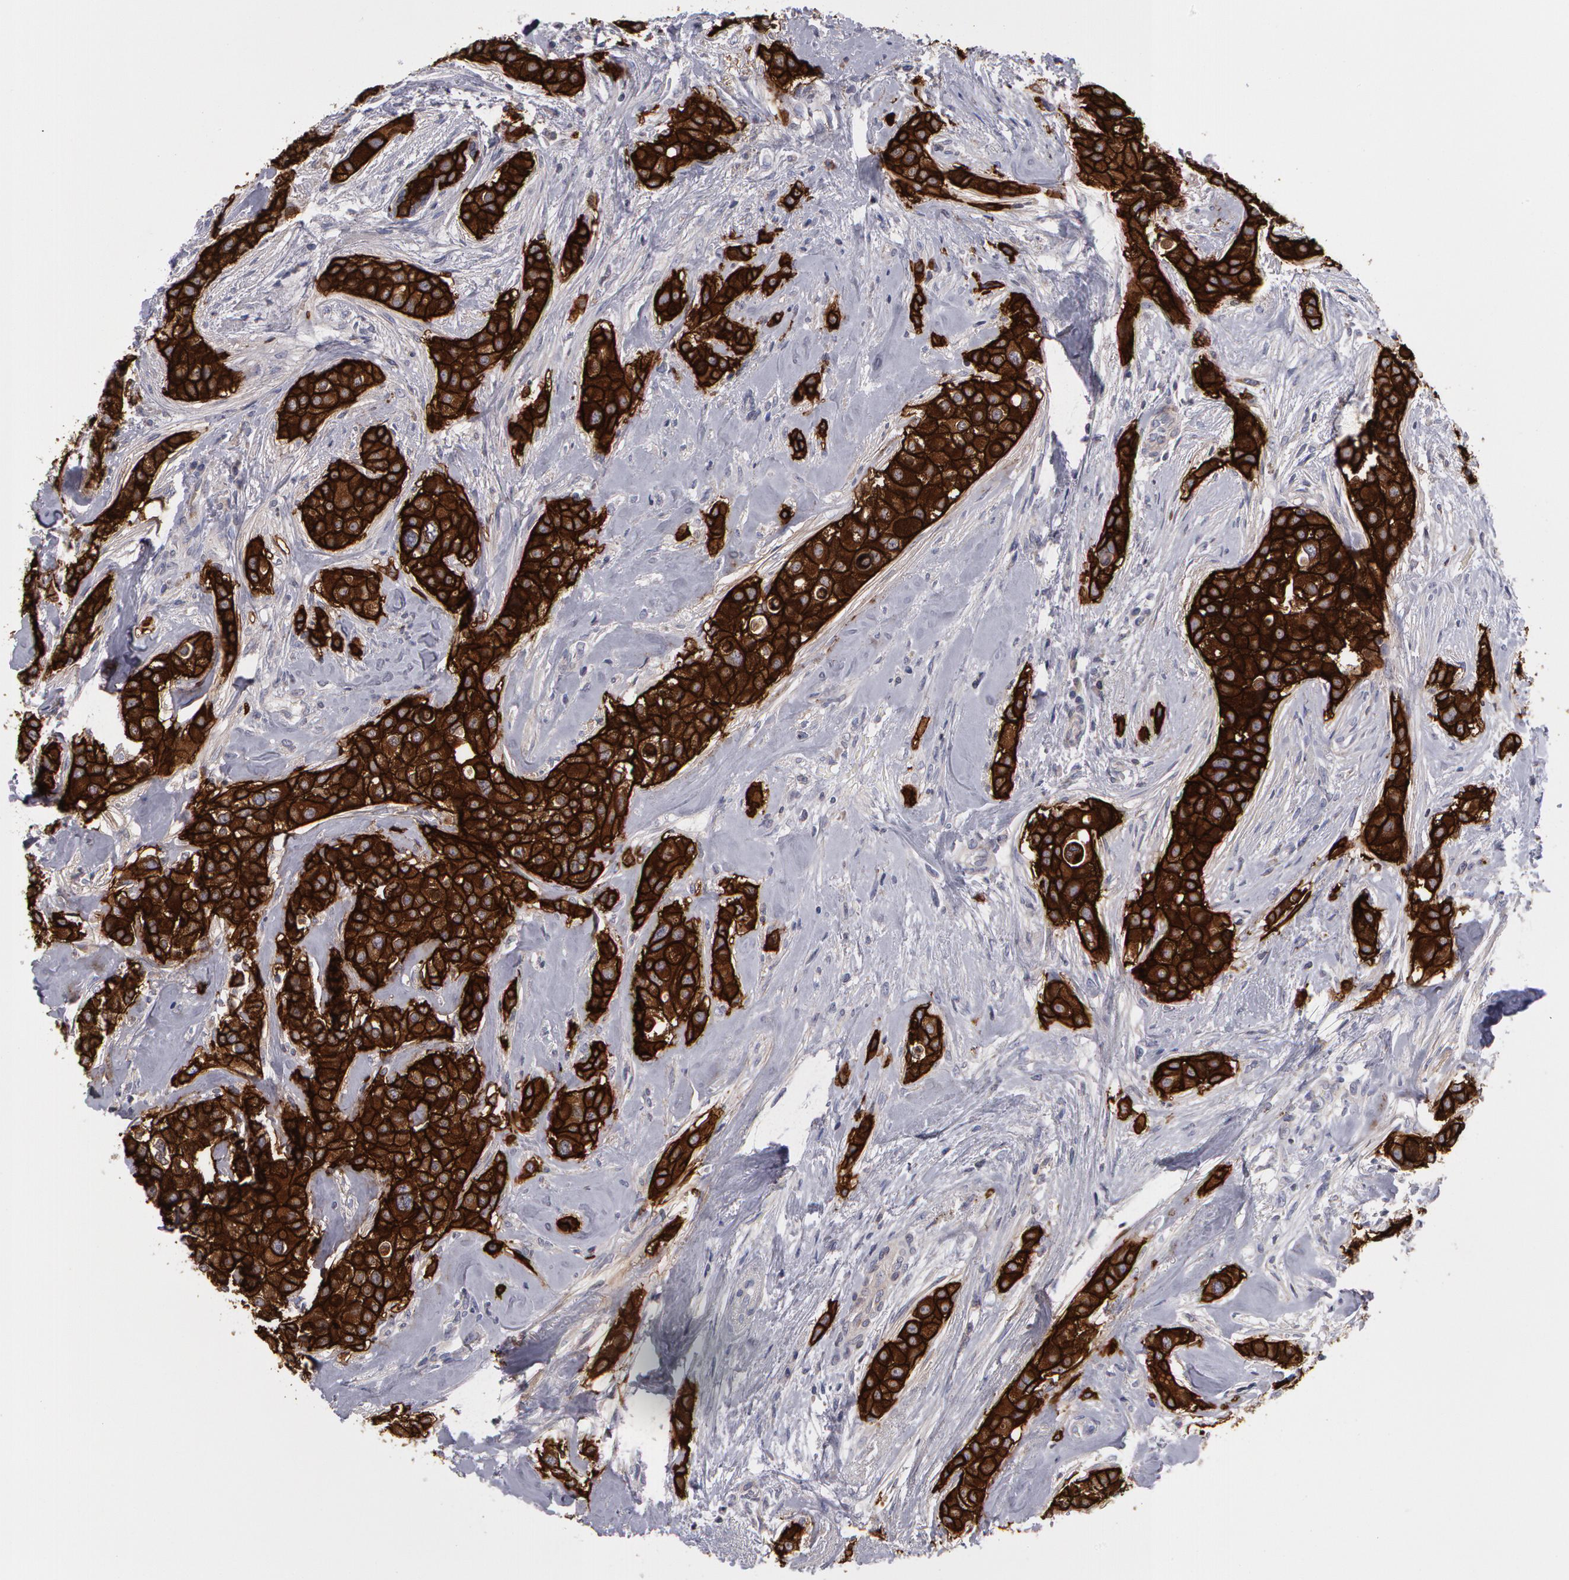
{"staining": {"intensity": "strong", "quantity": ">75%", "location": "cytoplasmic/membranous"}, "tissue": "breast cancer", "cell_type": "Tumor cells", "image_type": "cancer", "snomed": [{"axis": "morphology", "description": "Duct carcinoma"}, {"axis": "topography", "description": "Breast"}], "caption": "Infiltrating ductal carcinoma (breast) stained with IHC reveals strong cytoplasmic/membranous expression in approximately >75% of tumor cells. Using DAB (3,3'-diaminobenzidine) (brown) and hematoxylin (blue) stains, captured at high magnification using brightfield microscopy.", "gene": "ERBB2", "patient": {"sex": "female", "age": 45}}